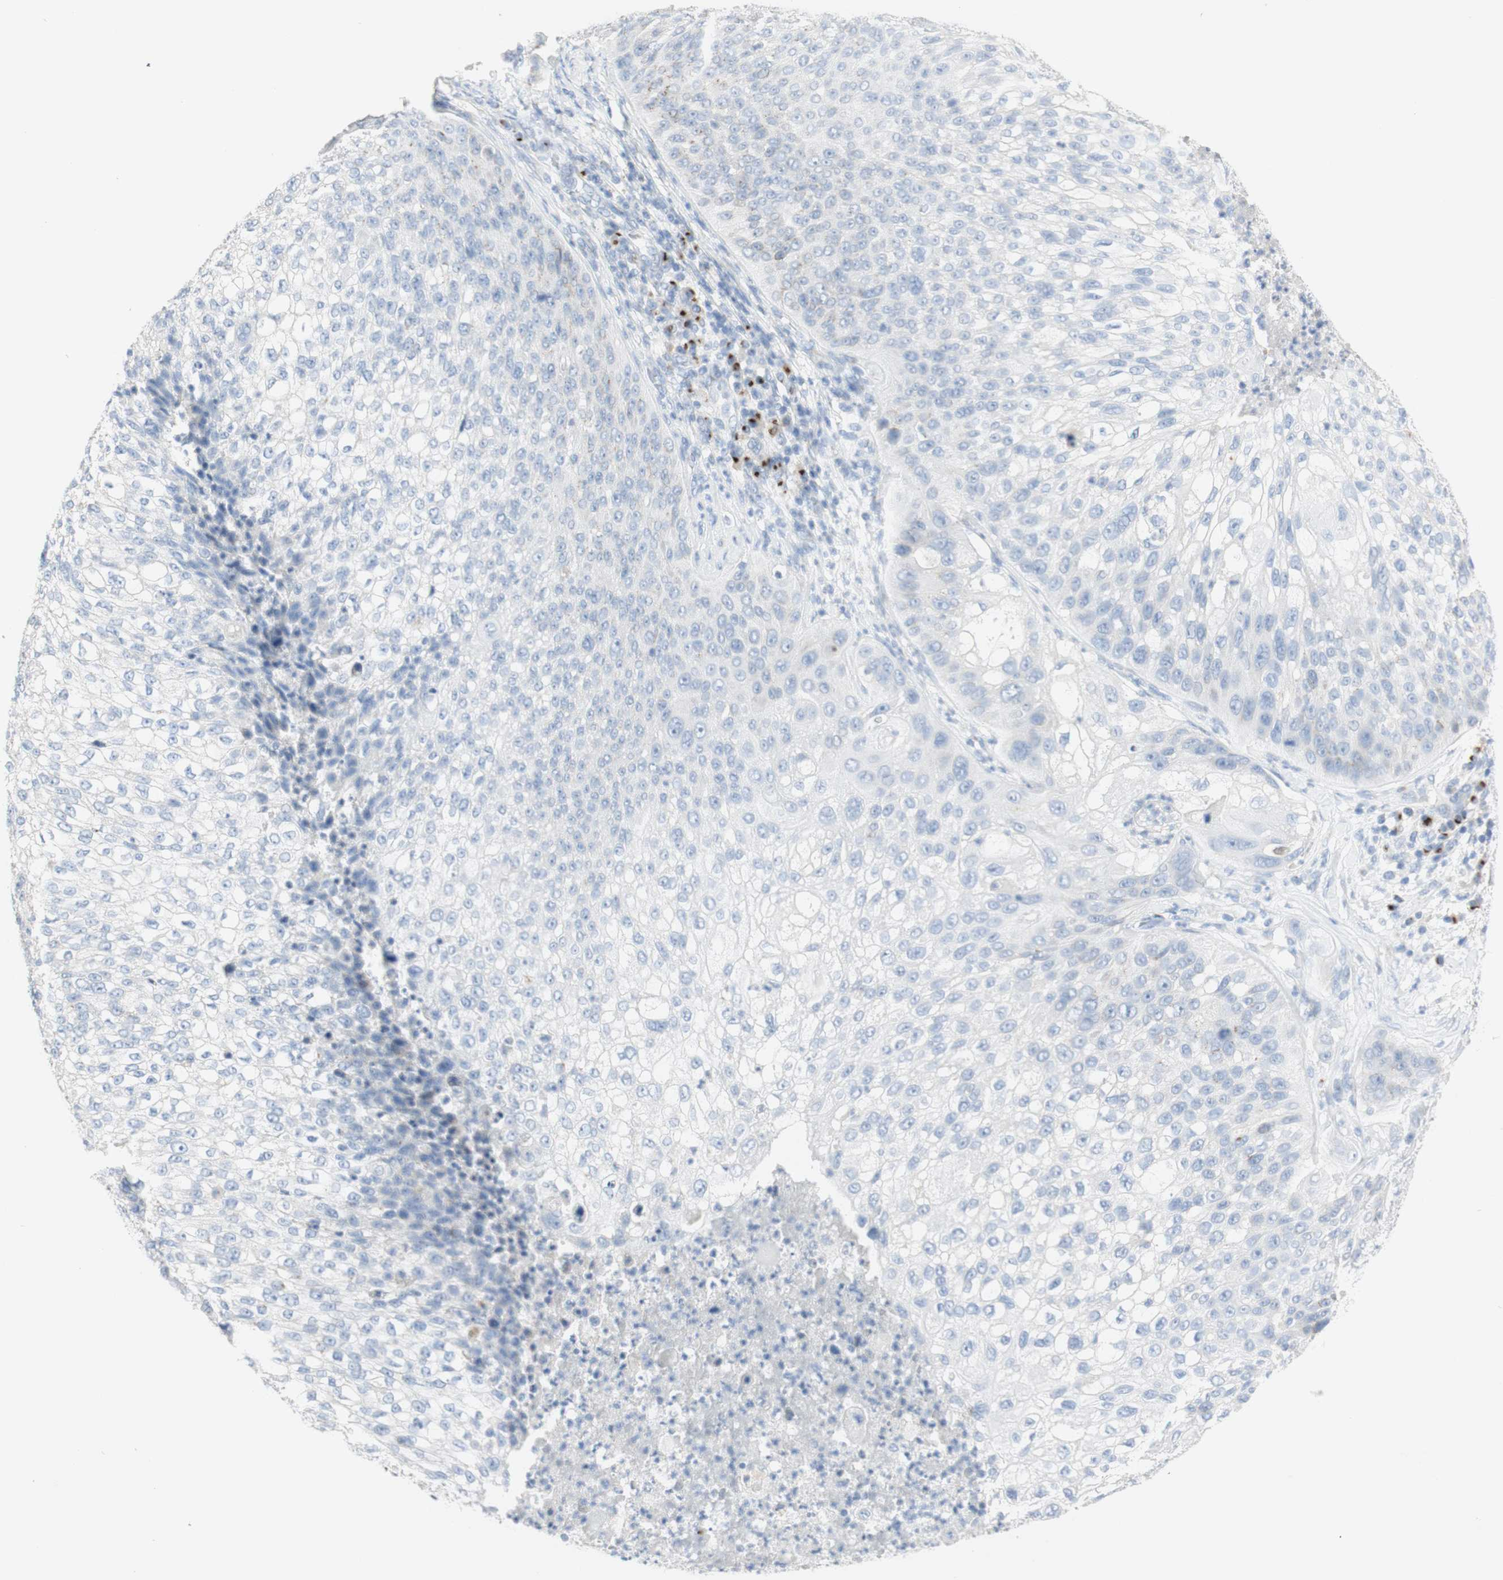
{"staining": {"intensity": "negative", "quantity": "none", "location": "none"}, "tissue": "lung cancer", "cell_type": "Tumor cells", "image_type": "cancer", "snomed": [{"axis": "morphology", "description": "Inflammation, NOS"}, {"axis": "morphology", "description": "Squamous cell carcinoma, NOS"}, {"axis": "topography", "description": "Lymph node"}, {"axis": "topography", "description": "Soft tissue"}, {"axis": "topography", "description": "Lung"}], "caption": "The immunohistochemistry (IHC) photomicrograph has no significant staining in tumor cells of squamous cell carcinoma (lung) tissue.", "gene": "MANEA", "patient": {"sex": "male", "age": 66}}